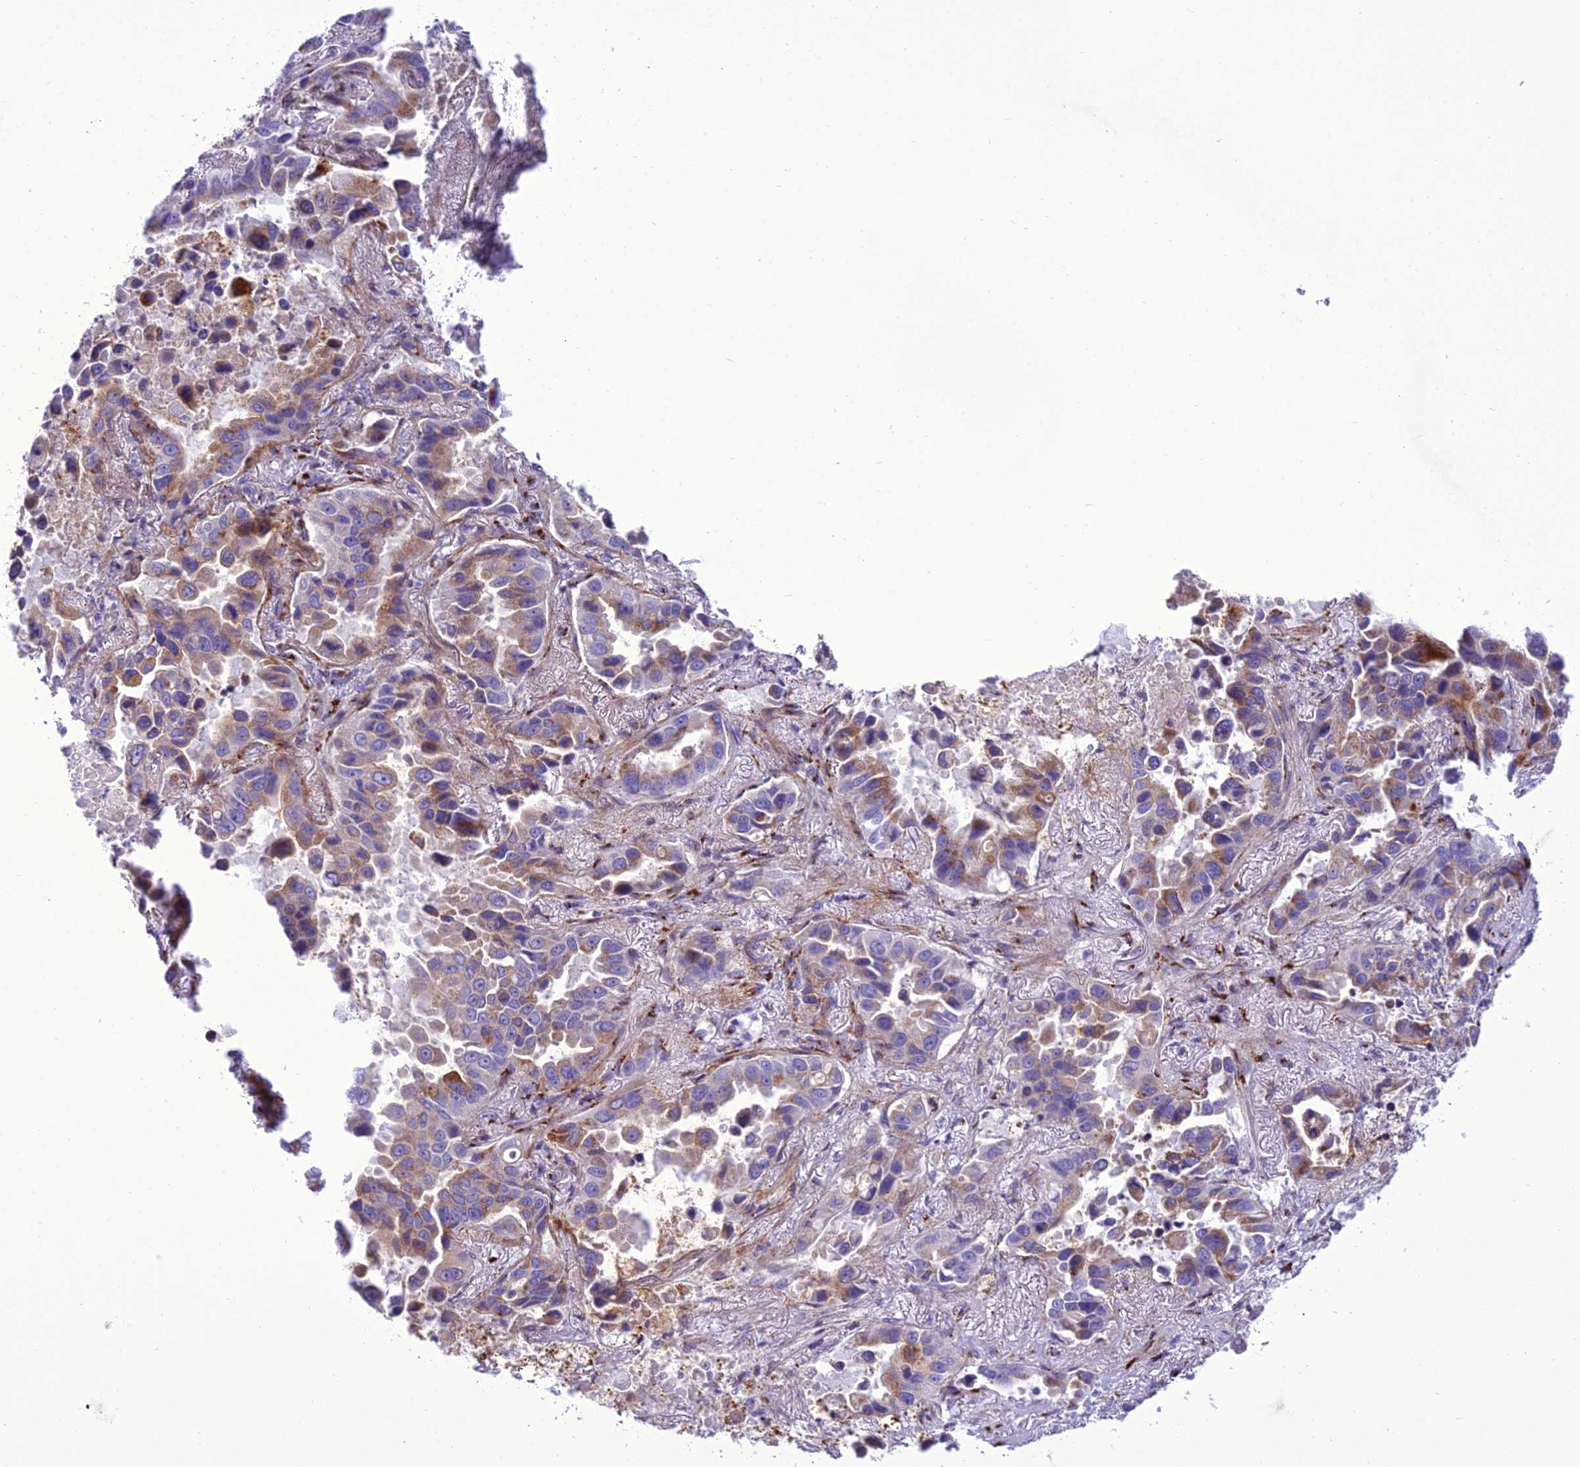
{"staining": {"intensity": "moderate", "quantity": ">75%", "location": "cytoplasmic/membranous"}, "tissue": "lung cancer", "cell_type": "Tumor cells", "image_type": "cancer", "snomed": [{"axis": "morphology", "description": "Adenocarcinoma, NOS"}, {"axis": "topography", "description": "Lung"}], "caption": "Approximately >75% of tumor cells in human lung cancer reveal moderate cytoplasmic/membranous protein staining as visualized by brown immunohistochemical staining.", "gene": "GOLM2", "patient": {"sex": "male", "age": 64}}